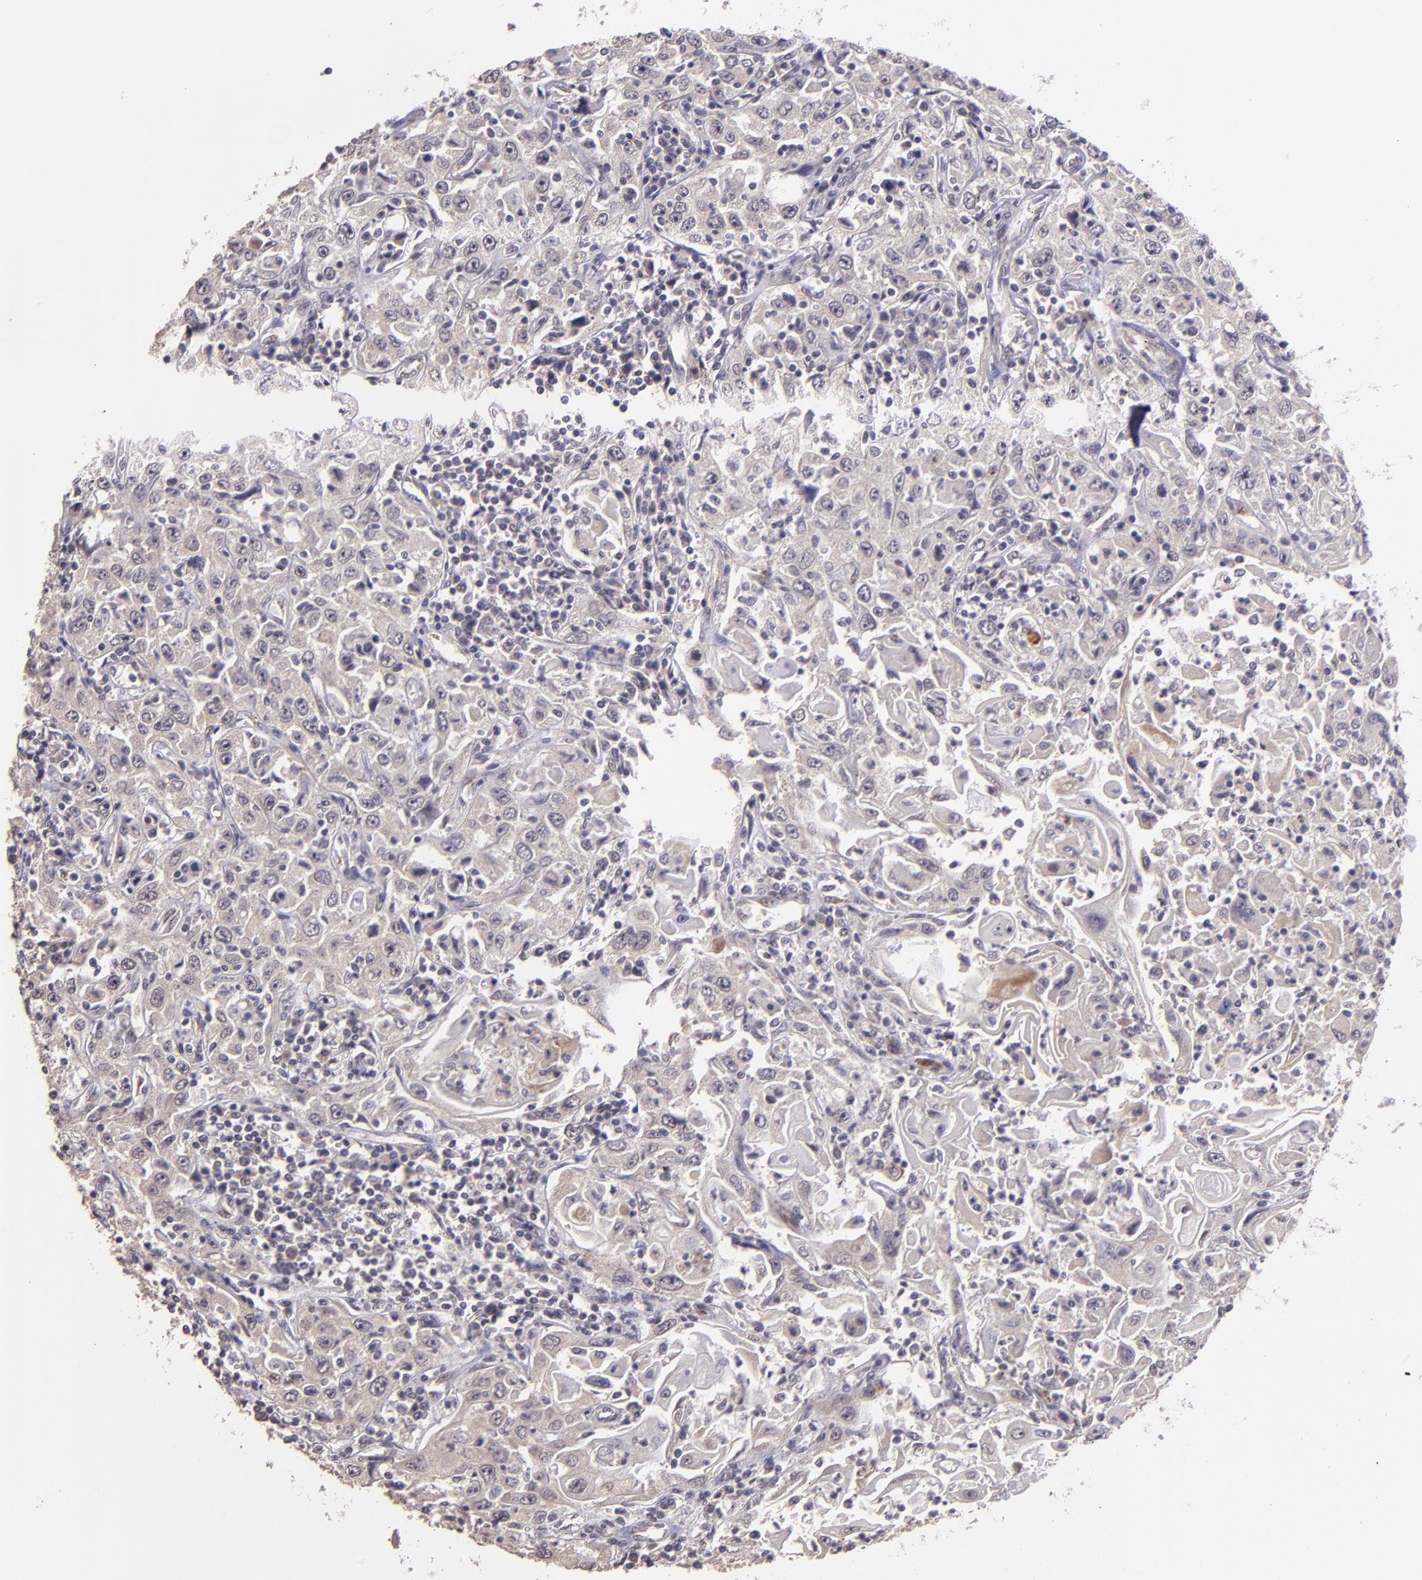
{"staining": {"intensity": "weak", "quantity": ">75%", "location": "cytoplasmic/membranous"}, "tissue": "head and neck cancer", "cell_type": "Tumor cells", "image_type": "cancer", "snomed": [{"axis": "morphology", "description": "Squamous cell carcinoma, NOS"}, {"axis": "topography", "description": "Oral tissue"}, {"axis": "topography", "description": "Head-Neck"}], "caption": "A low amount of weak cytoplasmic/membranous positivity is identified in approximately >75% of tumor cells in squamous cell carcinoma (head and neck) tissue.", "gene": "TAF7L", "patient": {"sex": "female", "age": 76}}